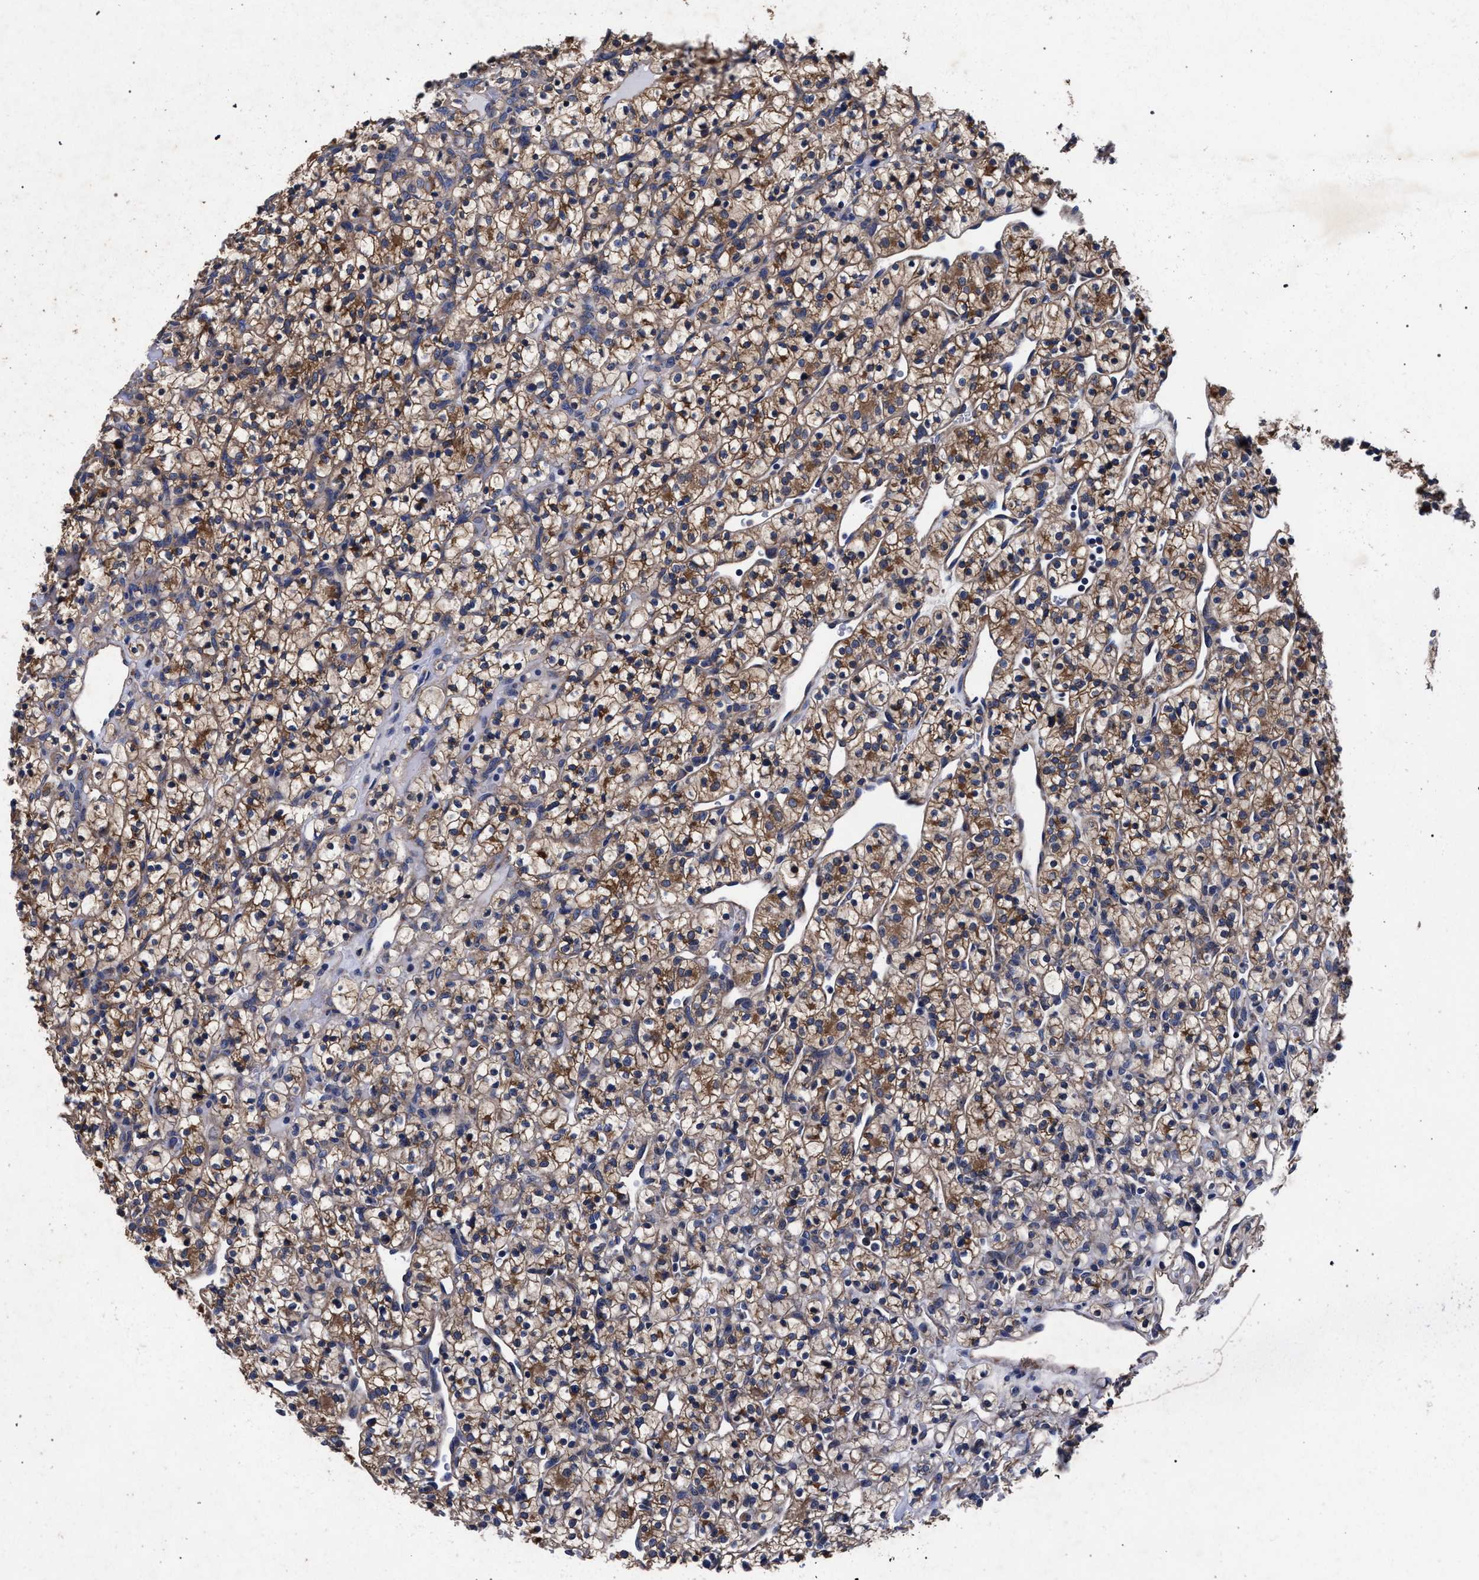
{"staining": {"intensity": "moderate", "quantity": ">75%", "location": "cytoplasmic/membranous"}, "tissue": "renal cancer", "cell_type": "Tumor cells", "image_type": "cancer", "snomed": [{"axis": "morphology", "description": "Adenocarcinoma, NOS"}, {"axis": "topography", "description": "Kidney"}], "caption": "There is medium levels of moderate cytoplasmic/membranous expression in tumor cells of renal cancer, as demonstrated by immunohistochemical staining (brown color).", "gene": "CFAP95", "patient": {"sex": "female", "age": 57}}